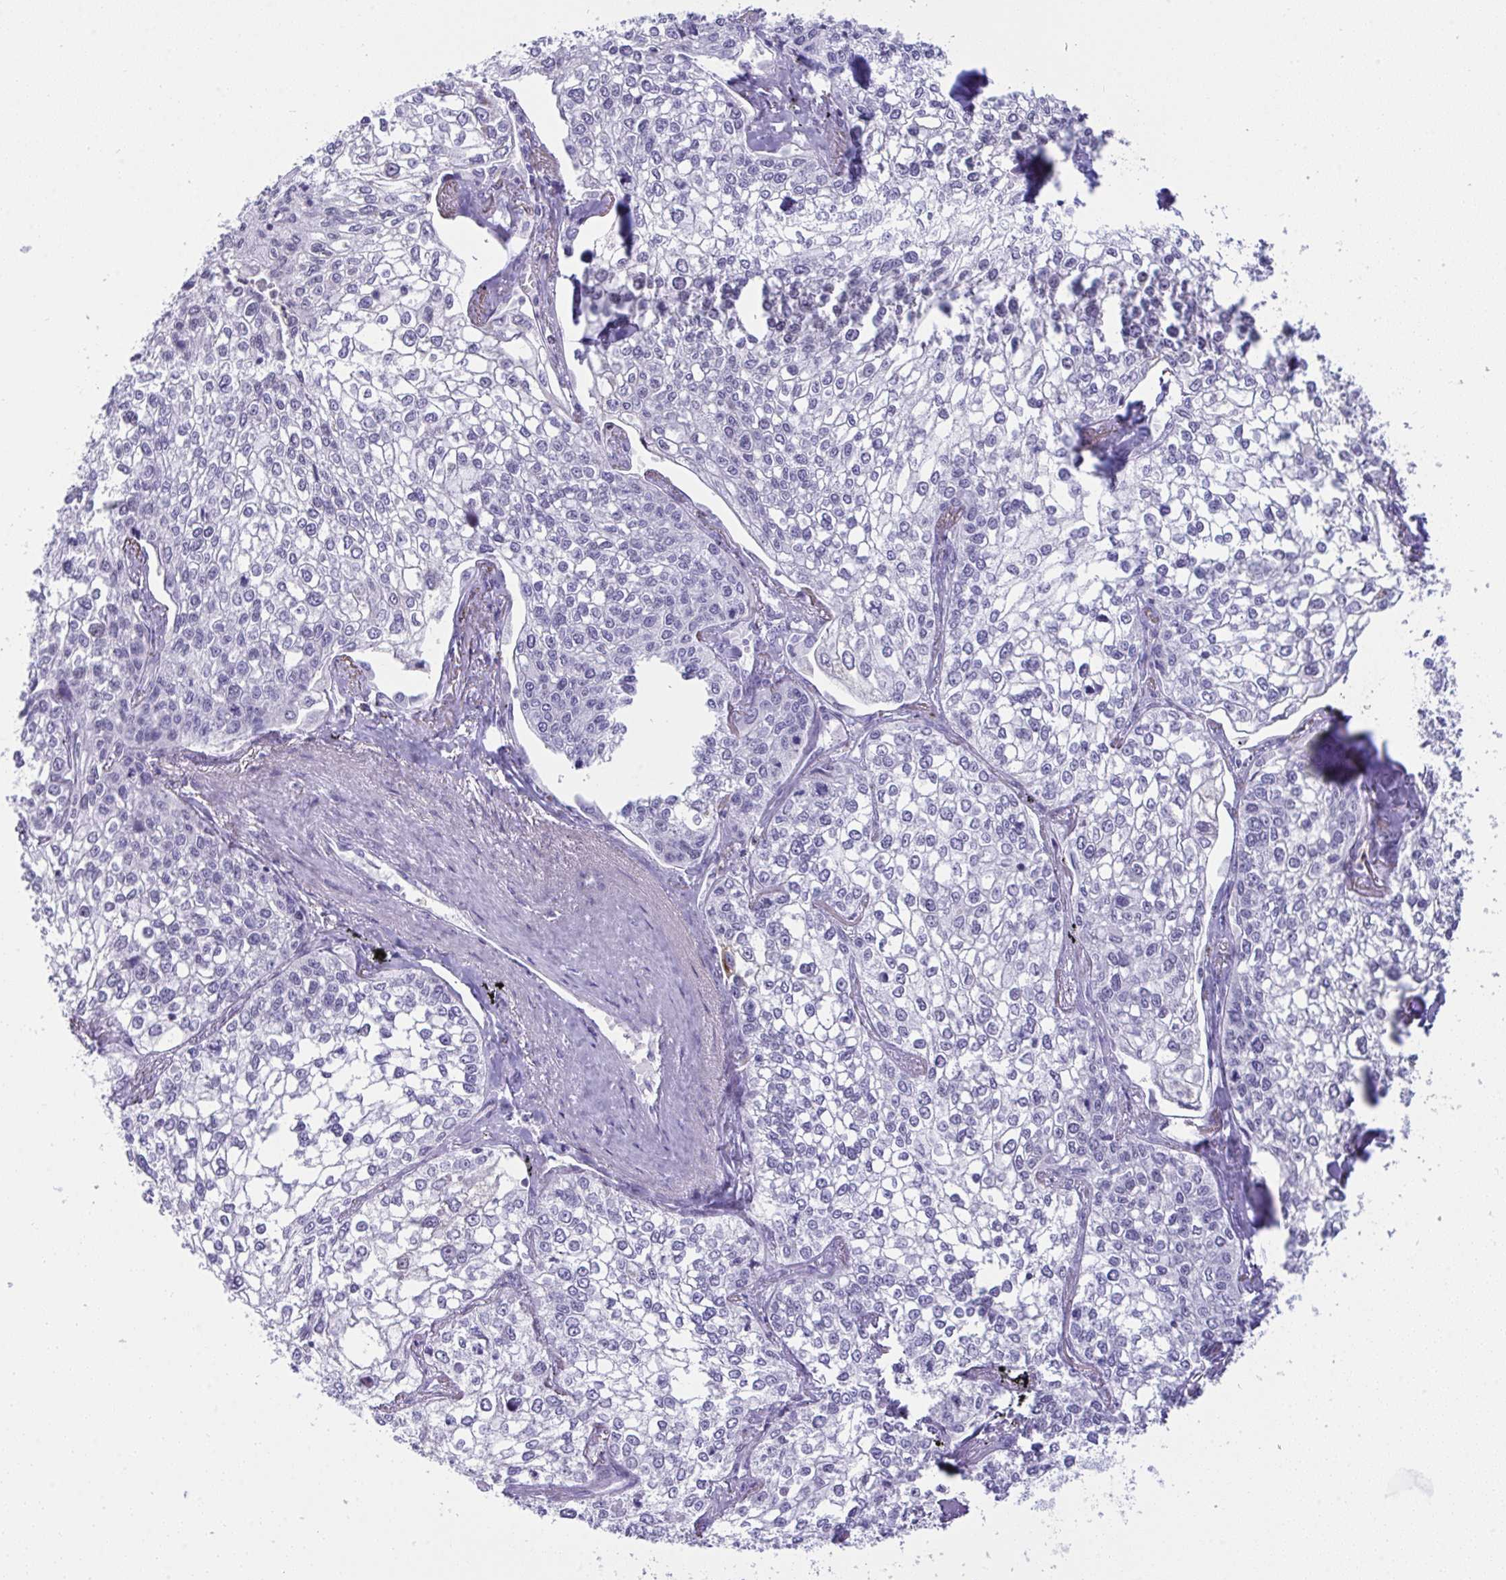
{"staining": {"intensity": "negative", "quantity": "none", "location": "none"}, "tissue": "lung cancer", "cell_type": "Tumor cells", "image_type": "cancer", "snomed": [{"axis": "morphology", "description": "Squamous cell carcinoma, NOS"}, {"axis": "topography", "description": "Lung"}], "caption": "A histopathology image of lung cancer stained for a protein displays no brown staining in tumor cells. Nuclei are stained in blue.", "gene": "PLA2G12B", "patient": {"sex": "male", "age": 74}}